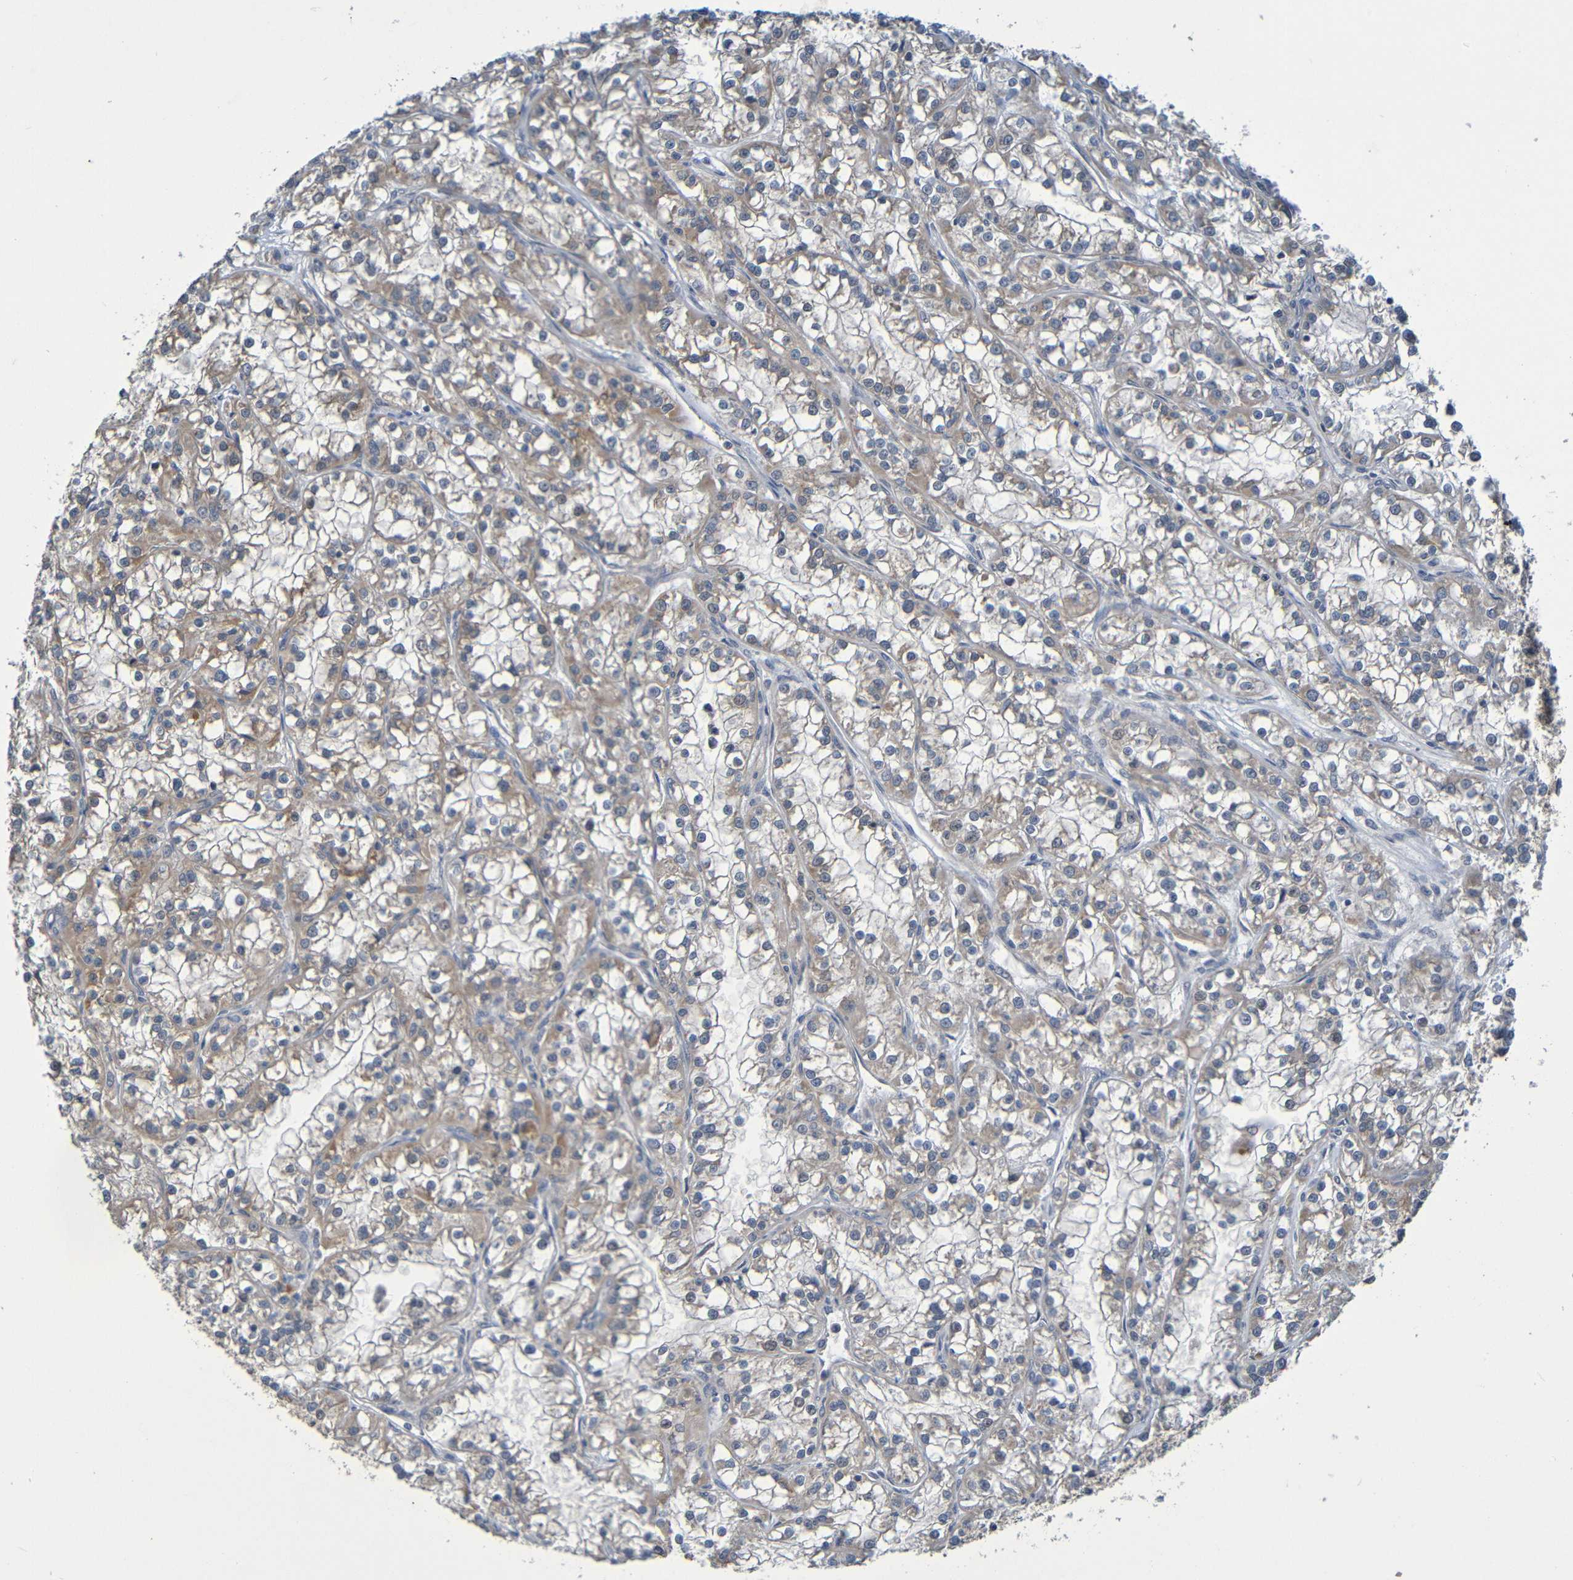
{"staining": {"intensity": "weak", "quantity": ">75%", "location": "cytoplasmic/membranous"}, "tissue": "renal cancer", "cell_type": "Tumor cells", "image_type": "cancer", "snomed": [{"axis": "morphology", "description": "Adenocarcinoma, NOS"}, {"axis": "topography", "description": "Kidney"}], "caption": "High-magnification brightfield microscopy of renal adenocarcinoma stained with DAB (brown) and counterstained with hematoxylin (blue). tumor cells exhibit weak cytoplasmic/membranous expression is appreciated in approximately>75% of cells.", "gene": "CYP4F2", "patient": {"sex": "female", "age": 52}}